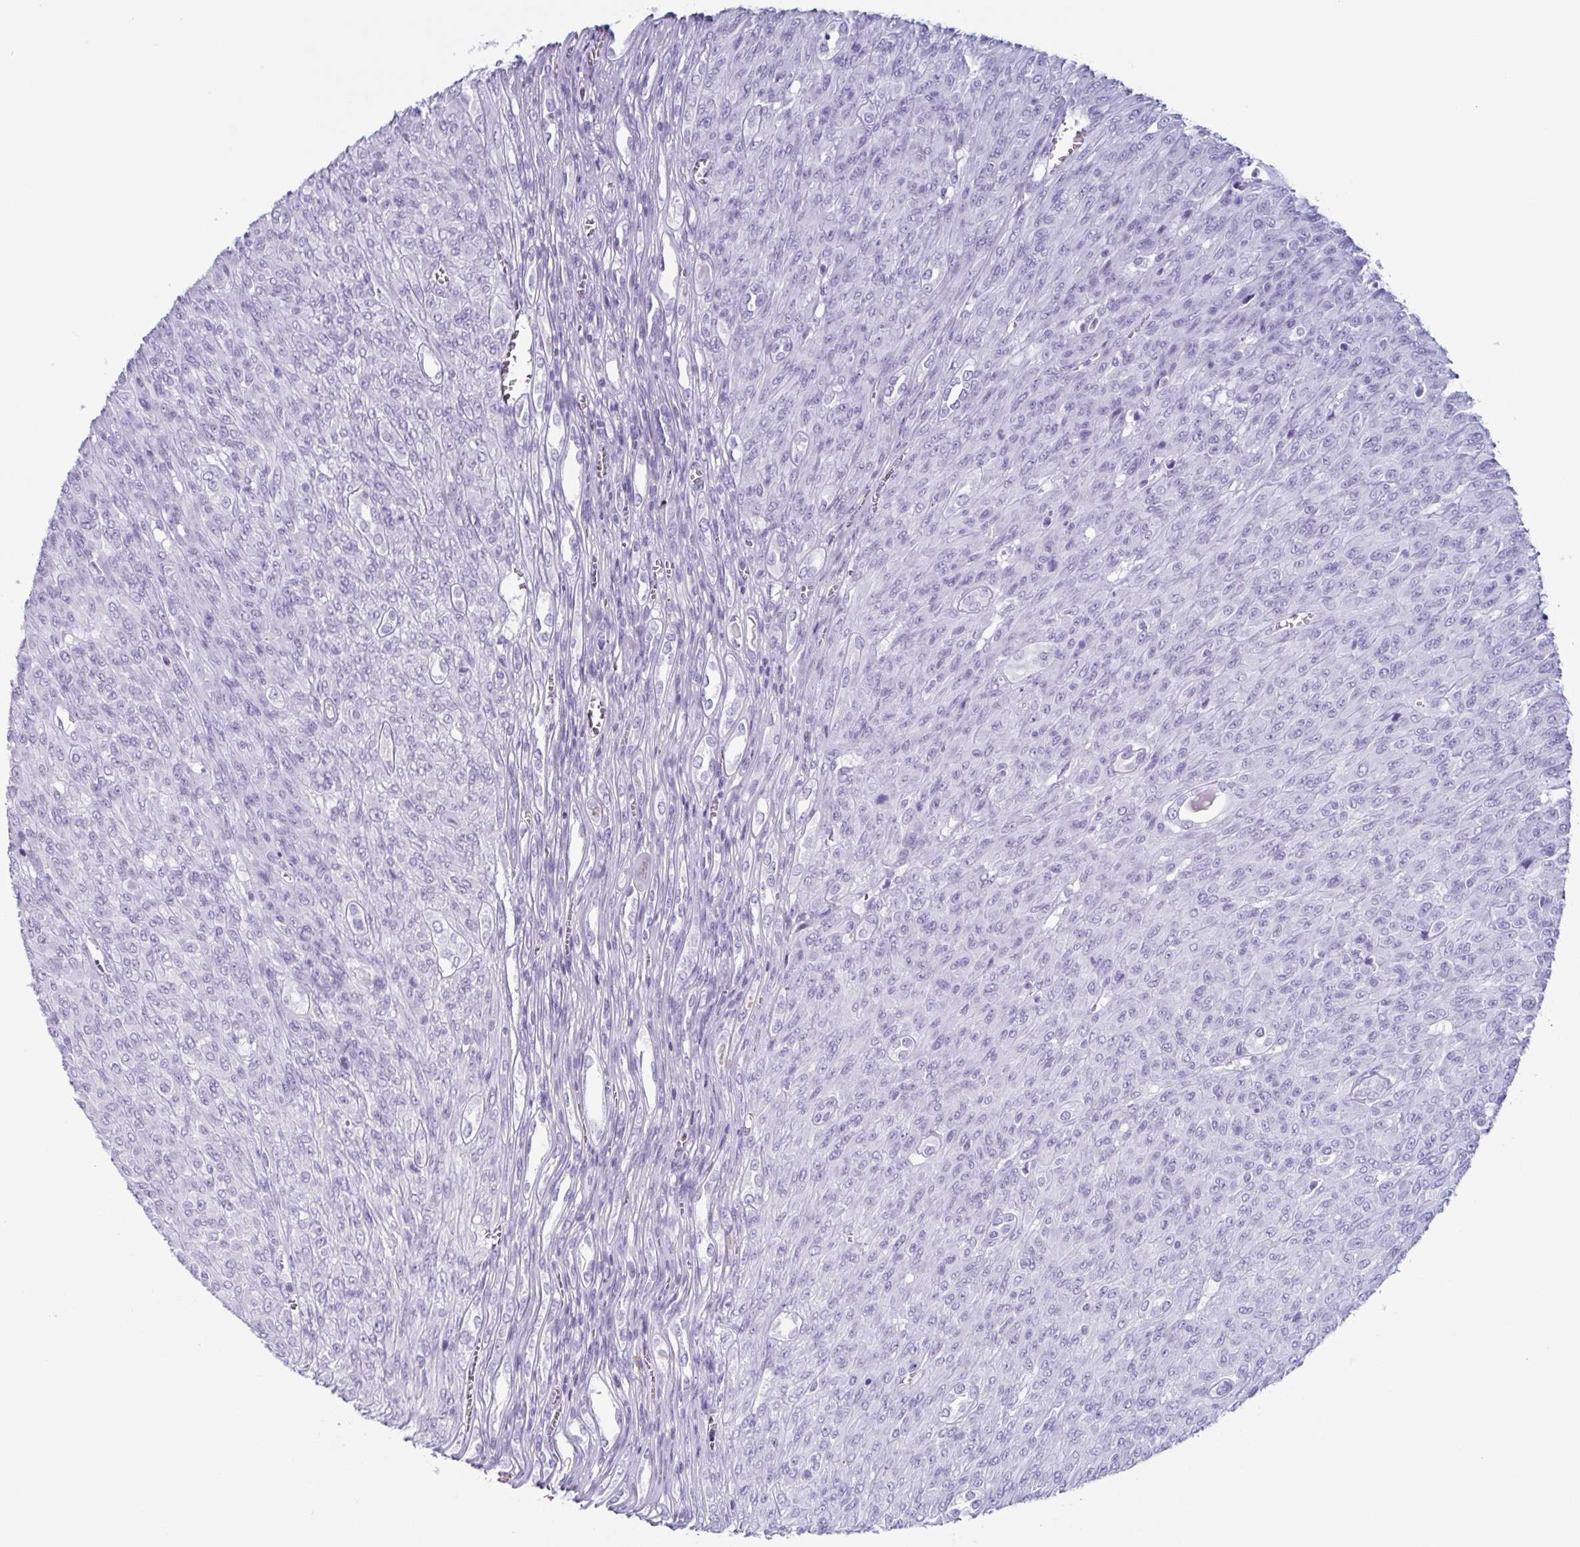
{"staining": {"intensity": "negative", "quantity": "none", "location": "none"}, "tissue": "renal cancer", "cell_type": "Tumor cells", "image_type": "cancer", "snomed": [{"axis": "morphology", "description": "Adenocarcinoma, NOS"}, {"axis": "topography", "description": "Kidney"}], "caption": "A high-resolution histopathology image shows immunohistochemistry (IHC) staining of renal cancer (adenocarcinoma), which exhibits no significant positivity in tumor cells.", "gene": "ENKUR", "patient": {"sex": "male", "age": 58}}